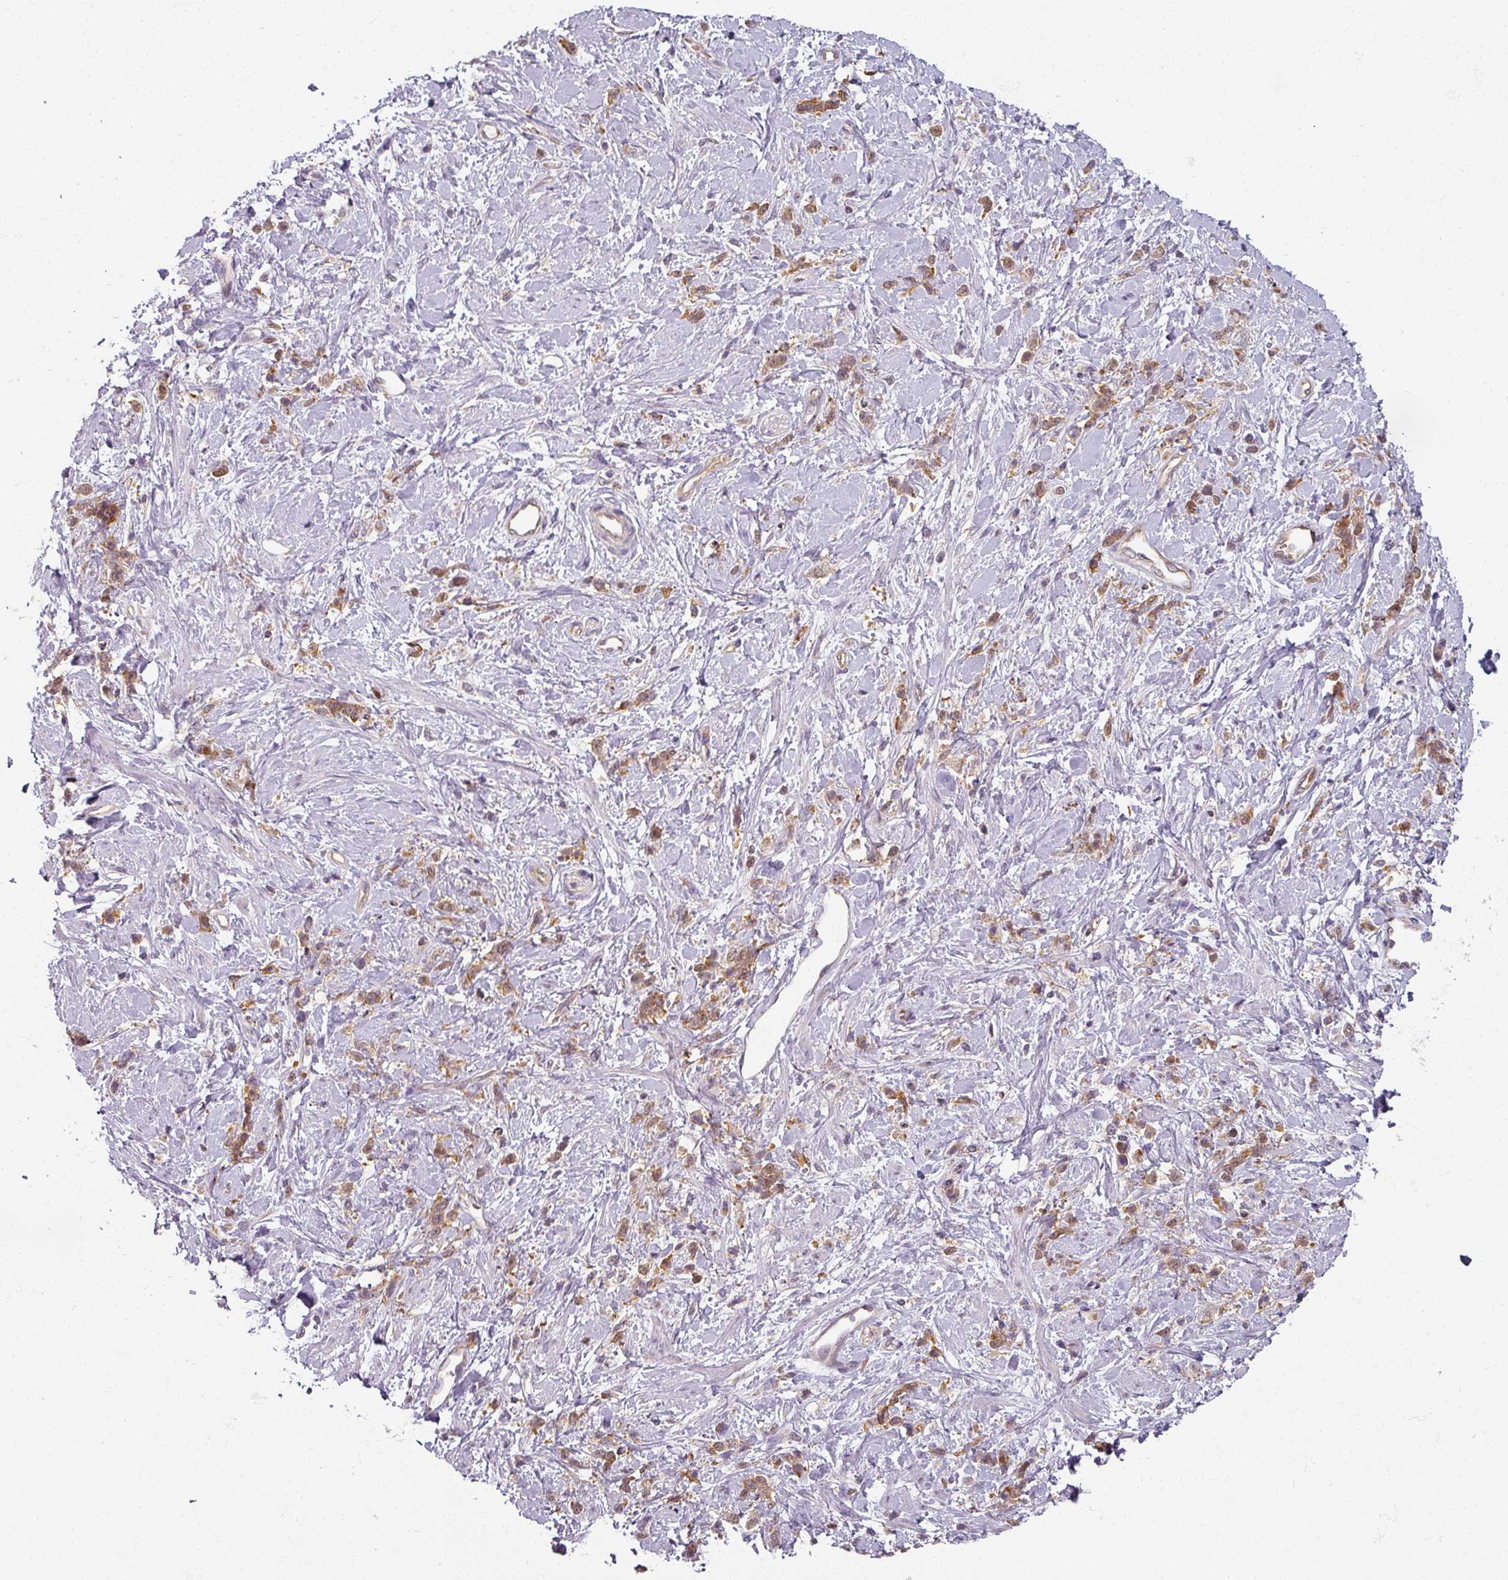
{"staining": {"intensity": "moderate", "quantity": ">75%", "location": "cytoplasmic/membranous"}, "tissue": "stomach cancer", "cell_type": "Tumor cells", "image_type": "cancer", "snomed": [{"axis": "morphology", "description": "Adenocarcinoma, NOS"}, {"axis": "topography", "description": "Stomach"}], "caption": "Immunohistochemistry (IHC) of human stomach cancer exhibits medium levels of moderate cytoplasmic/membranous positivity in about >75% of tumor cells.", "gene": "AGPAT4", "patient": {"sex": "female", "age": 60}}